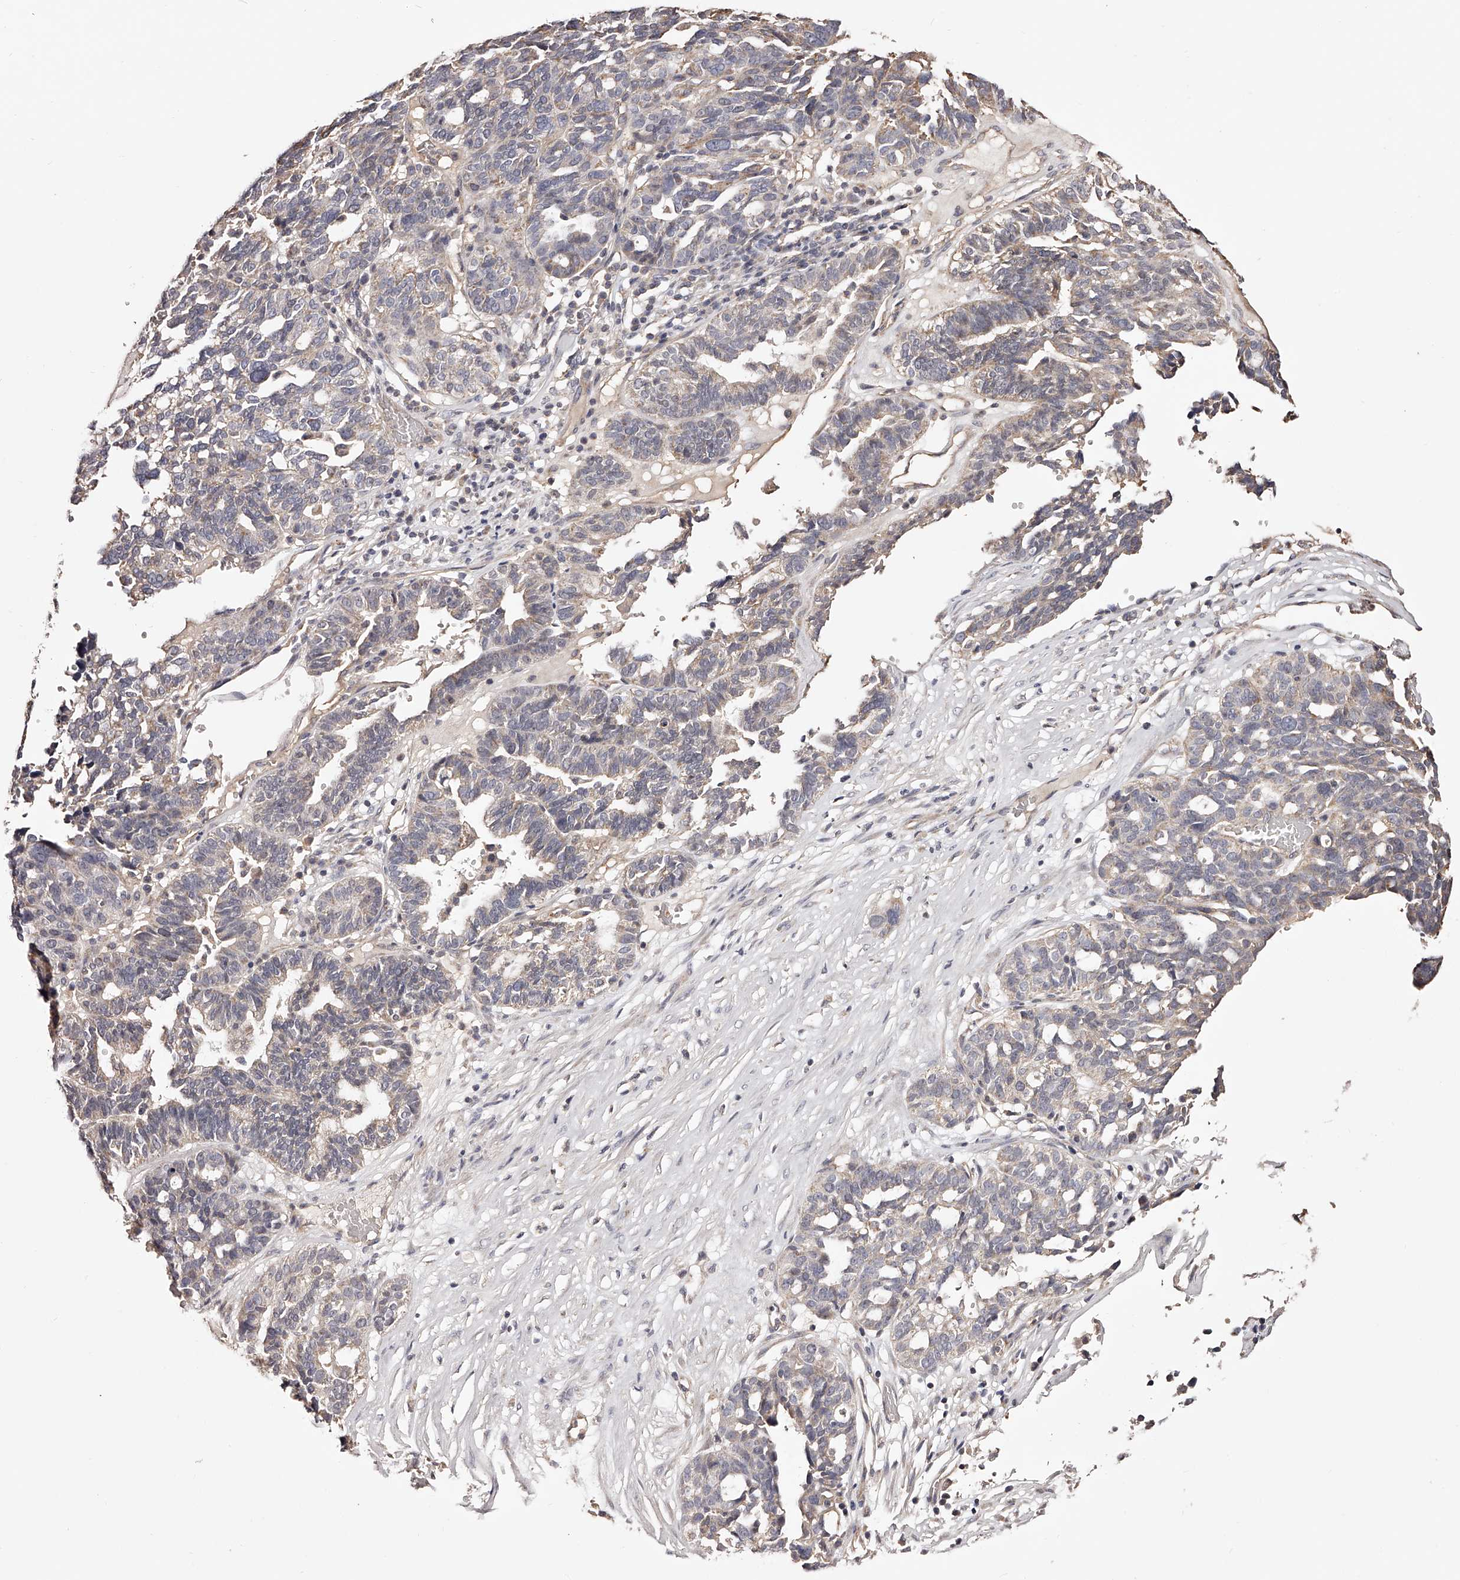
{"staining": {"intensity": "negative", "quantity": "none", "location": "none"}, "tissue": "ovarian cancer", "cell_type": "Tumor cells", "image_type": "cancer", "snomed": [{"axis": "morphology", "description": "Cystadenocarcinoma, serous, NOS"}, {"axis": "topography", "description": "Ovary"}], "caption": "High magnification brightfield microscopy of ovarian cancer (serous cystadenocarcinoma) stained with DAB (3,3'-diaminobenzidine) (brown) and counterstained with hematoxylin (blue): tumor cells show no significant expression. (DAB immunohistochemistry visualized using brightfield microscopy, high magnification).", "gene": "USP21", "patient": {"sex": "female", "age": 59}}